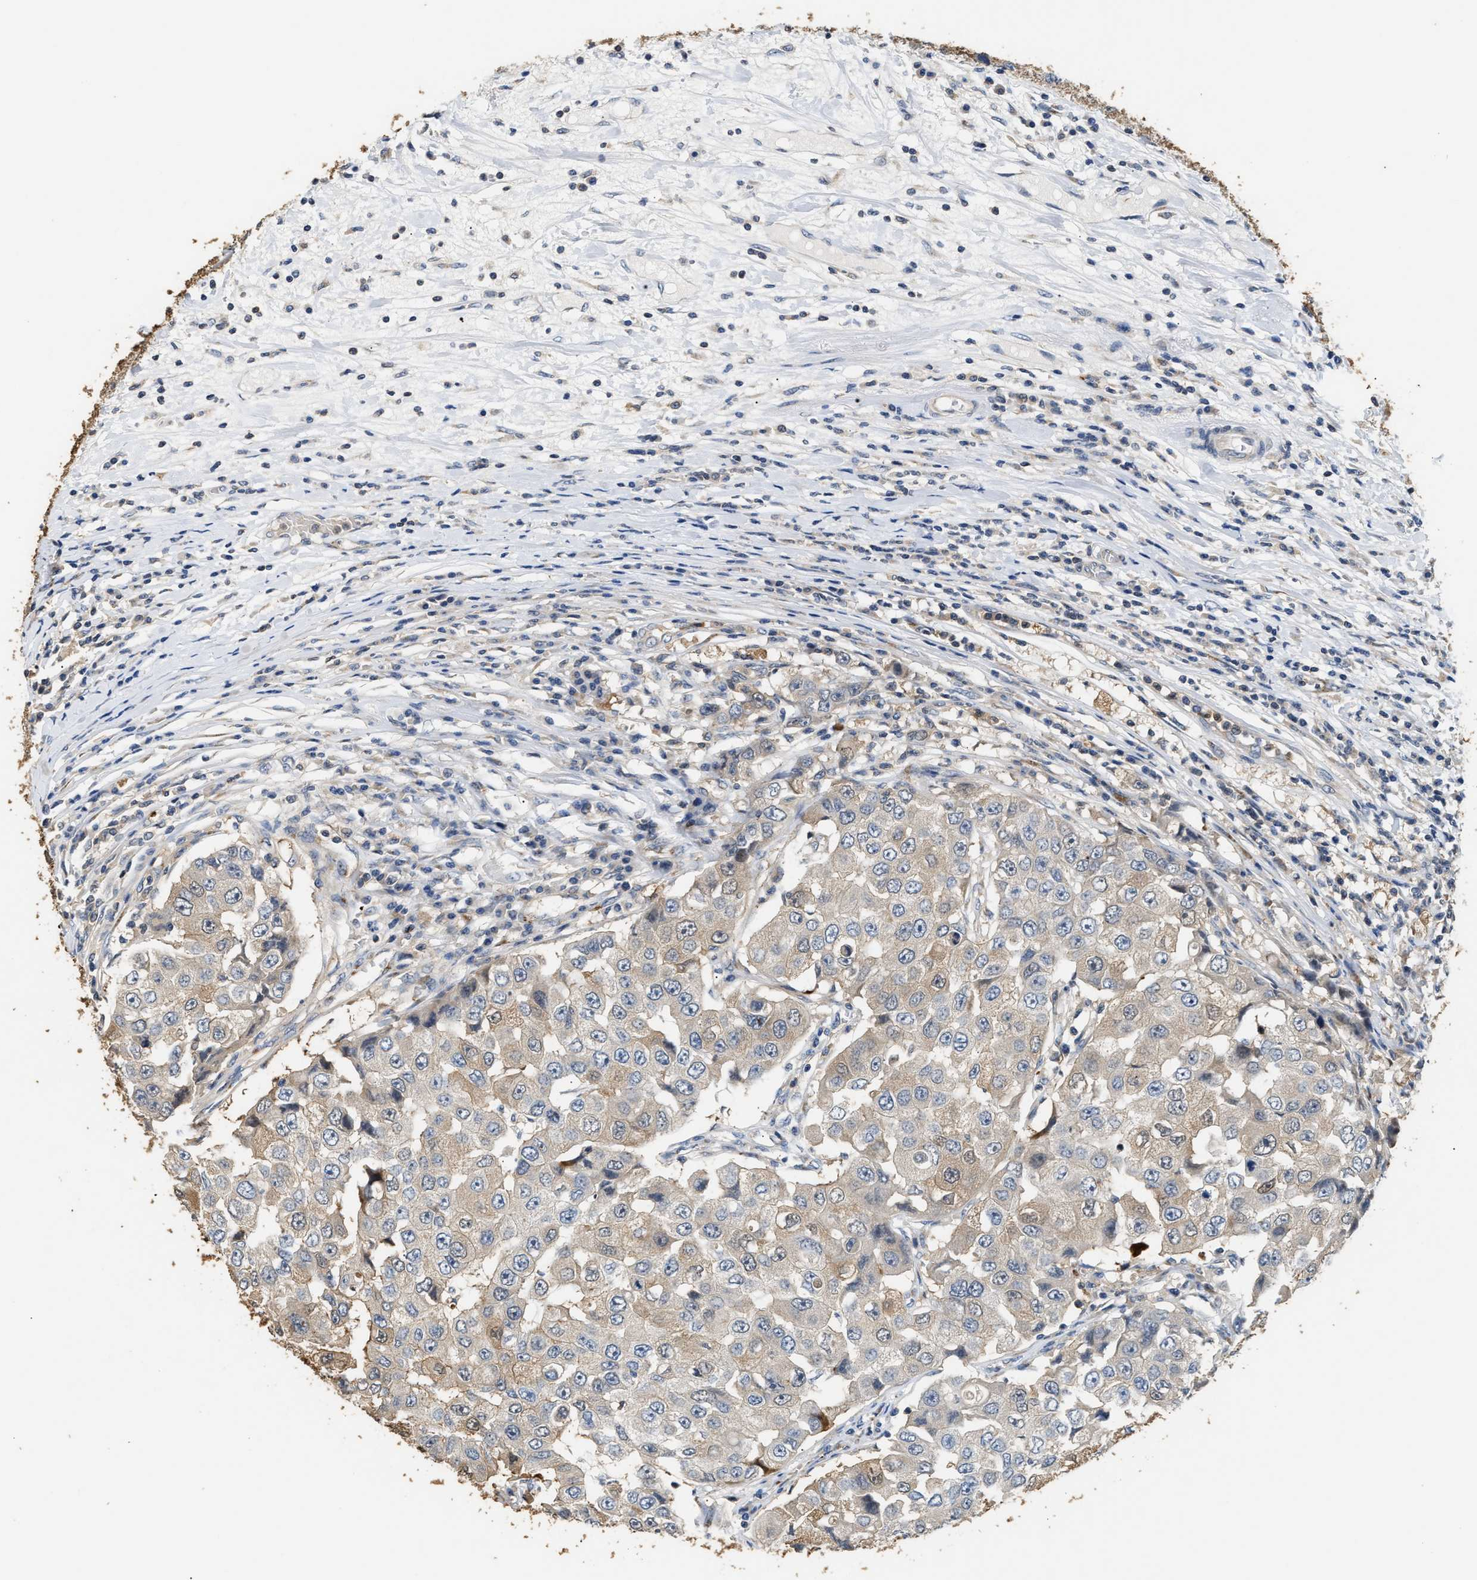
{"staining": {"intensity": "weak", "quantity": "25%-75%", "location": "cytoplasmic/membranous"}, "tissue": "breast cancer", "cell_type": "Tumor cells", "image_type": "cancer", "snomed": [{"axis": "morphology", "description": "Duct carcinoma"}, {"axis": "topography", "description": "Breast"}], "caption": "A low amount of weak cytoplasmic/membranous staining is present in approximately 25%-75% of tumor cells in breast infiltrating ductal carcinoma tissue.", "gene": "CHUK", "patient": {"sex": "female", "age": 27}}